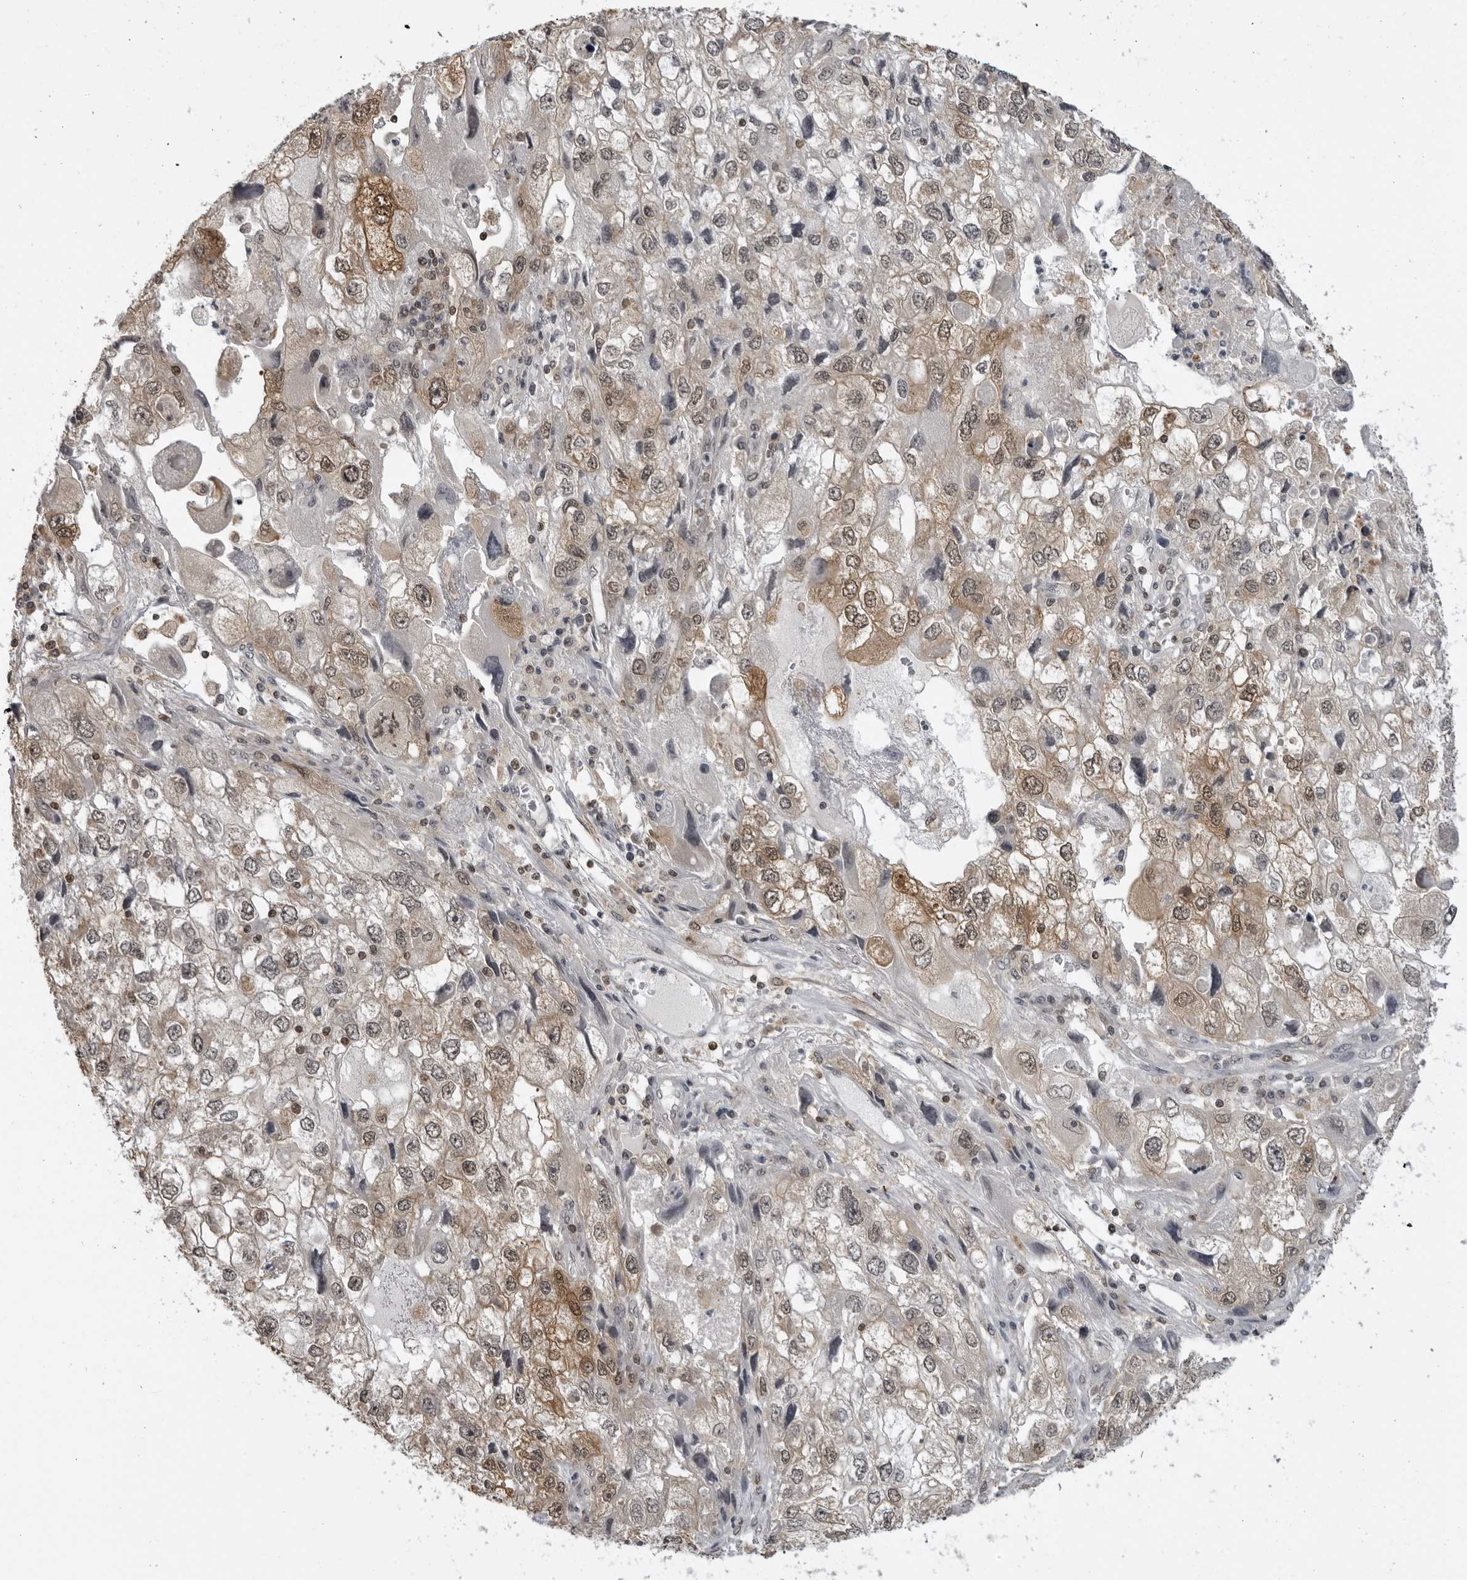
{"staining": {"intensity": "moderate", "quantity": "25%-75%", "location": "cytoplasmic/membranous,nuclear"}, "tissue": "endometrial cancer", "cell_type": "Tumor cells", "image_type": "cancer", "snomed": [{"axis": "morphology", "description": "Adenocarcinoma, NOS"}, {"axis": "topography", "description": "Endometrium"}], "caption": "Moderate cytoplasmic/membranous and nuclear positivity is identified in about 25%-75% of tumor cells in endometrial cancer (adenocarcinoma).", "gene": "PDCL3", "patient": {"sex": "female", "age": 49}}